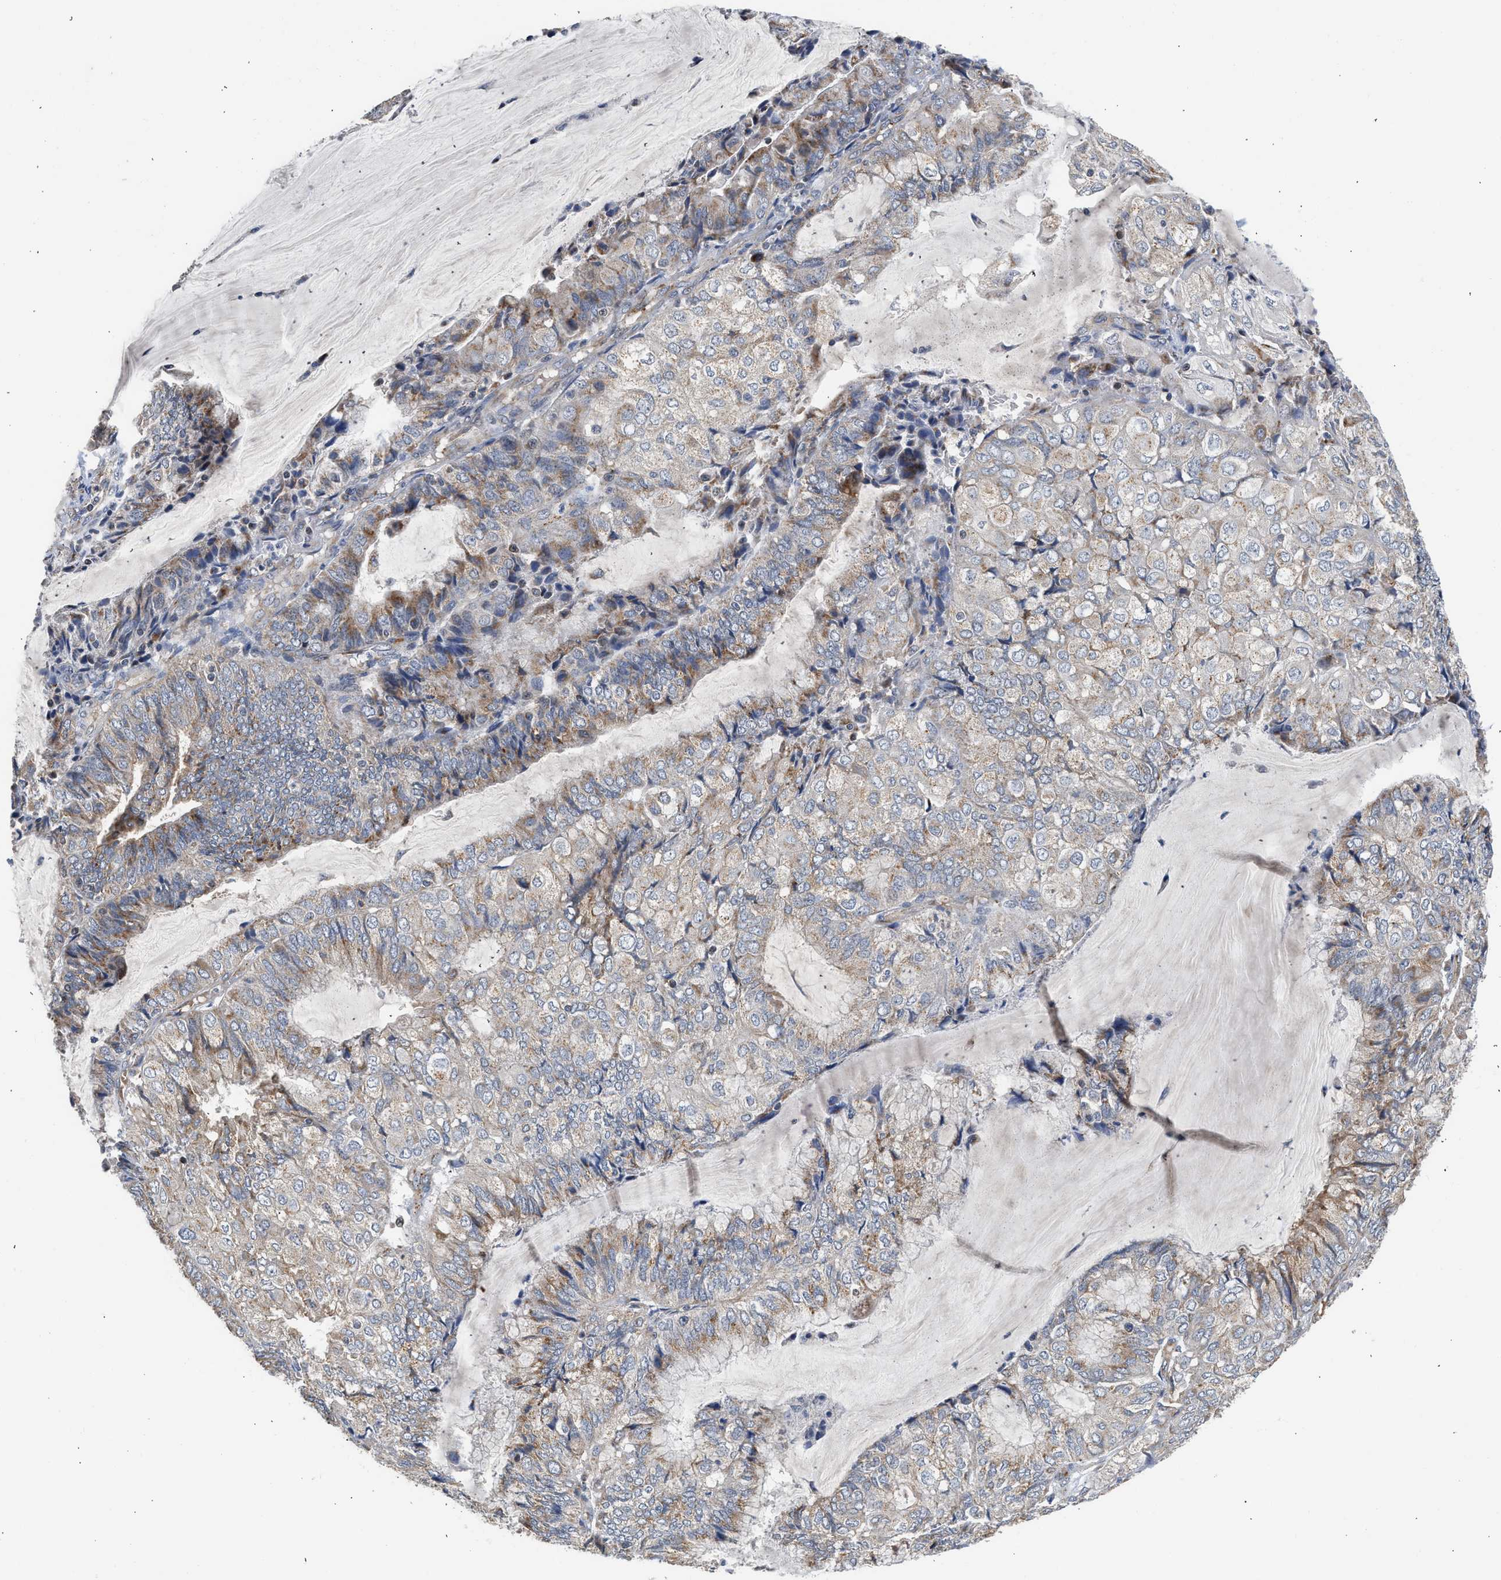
{"staining": {"intensity": "weak", "quantity": "25%-75%", "location": "cytoplasmic/membranous"}, "tissue": "endometrial cancer", "cell_type": "Tumor cells", "image_type": "cancer", "snomed": [{"axis": "morphology", "description": "Adenocarcinoma, NOS"}, {"axis": "topography", "description": "Endometrium"}], "caption": "Immunohistochemistry micrograph of adenocarcinoma (endometrial) stained for a protein (brown), which shows low levels of weak cytoplasmic/membranous staining in approximately 25%-75% of tumor cells.", "gene": "PIM1", "patient": {"sex": "female", "age": 81}}